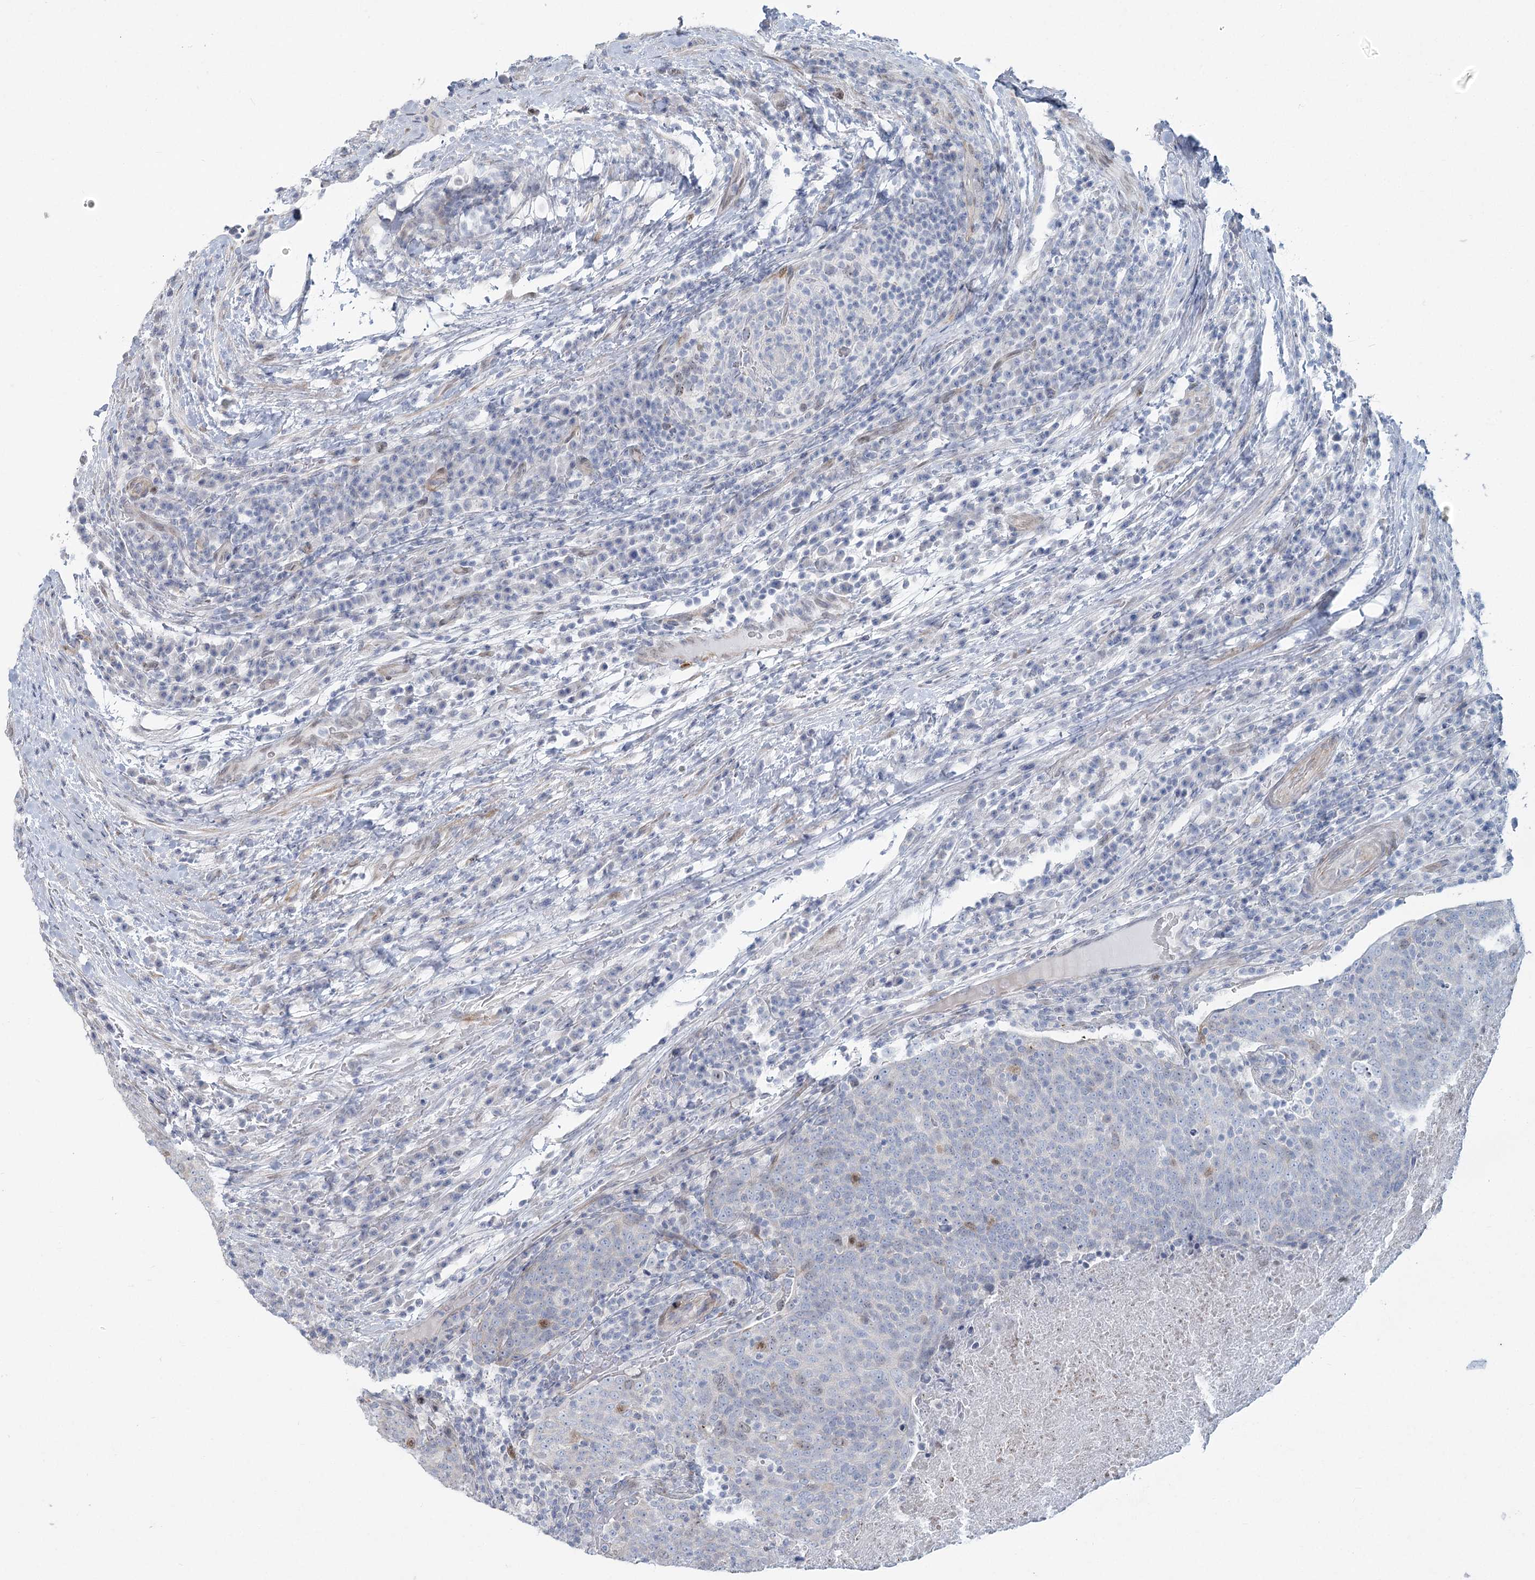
{"staining": {"intensity": "moderate", "quantity": "<25%", "location": "nuclear"}, "tissue": "head and neck cancer", "cell_type": "Tumor cells", "image_type": "cancer", "snomed": [{"axis": "morphology", "description": "Squamous cell carcinoma, NOS"}, {"axis": "morphology", "description": "Squamous cell carcinoma, metastatic, NOS"}, {"axis": "topography", "description": "Lymph node"}, {"axis": "topography", "description": "Head-Neck"}], "caption": "Head and neck cancer stained with immunohistochemistry reveals moderate nuclear positivity in approximately <25% of tumor cells.", "gene": "ABITRAM", "patient": {"sex": "male", "age": 62}}